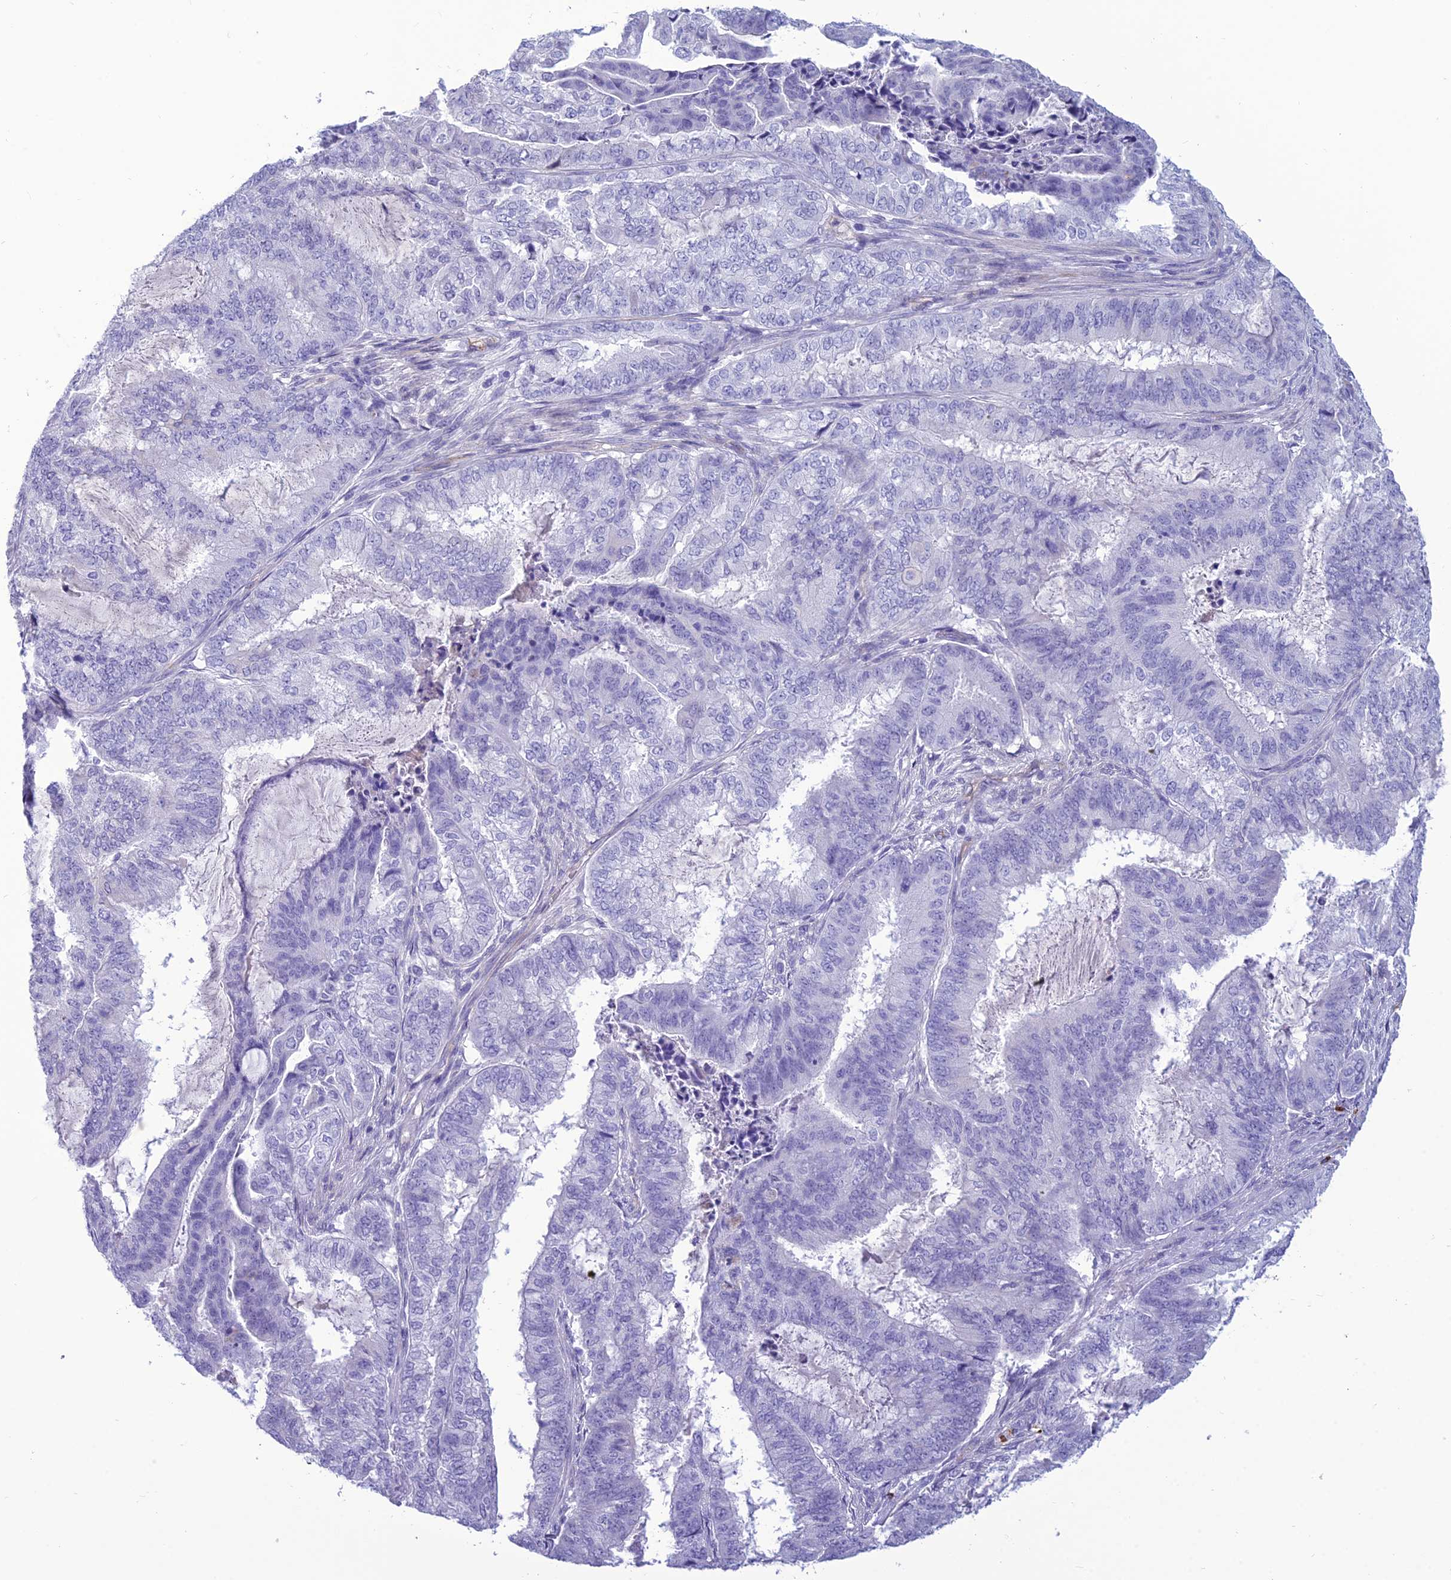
{"staining": {"intensity": "negative", "quantity": "none", "location": "none"}, "tissue": "endometrial cancer", "cell_type": "Tumor cells", "image_type": "cancer", "snomed": [{"axis": "morphology", "description": "Adenocarcinoma, NOS"}, {"axis": "topography", "description": "Endometrium"}], "caption": "The immunohistochemistry image has no significant positivity in tumor cells of endometrial adenocarcinoma tissue.", "gene": "BBS7", "patient": {"sex": "female", "age": 51}}